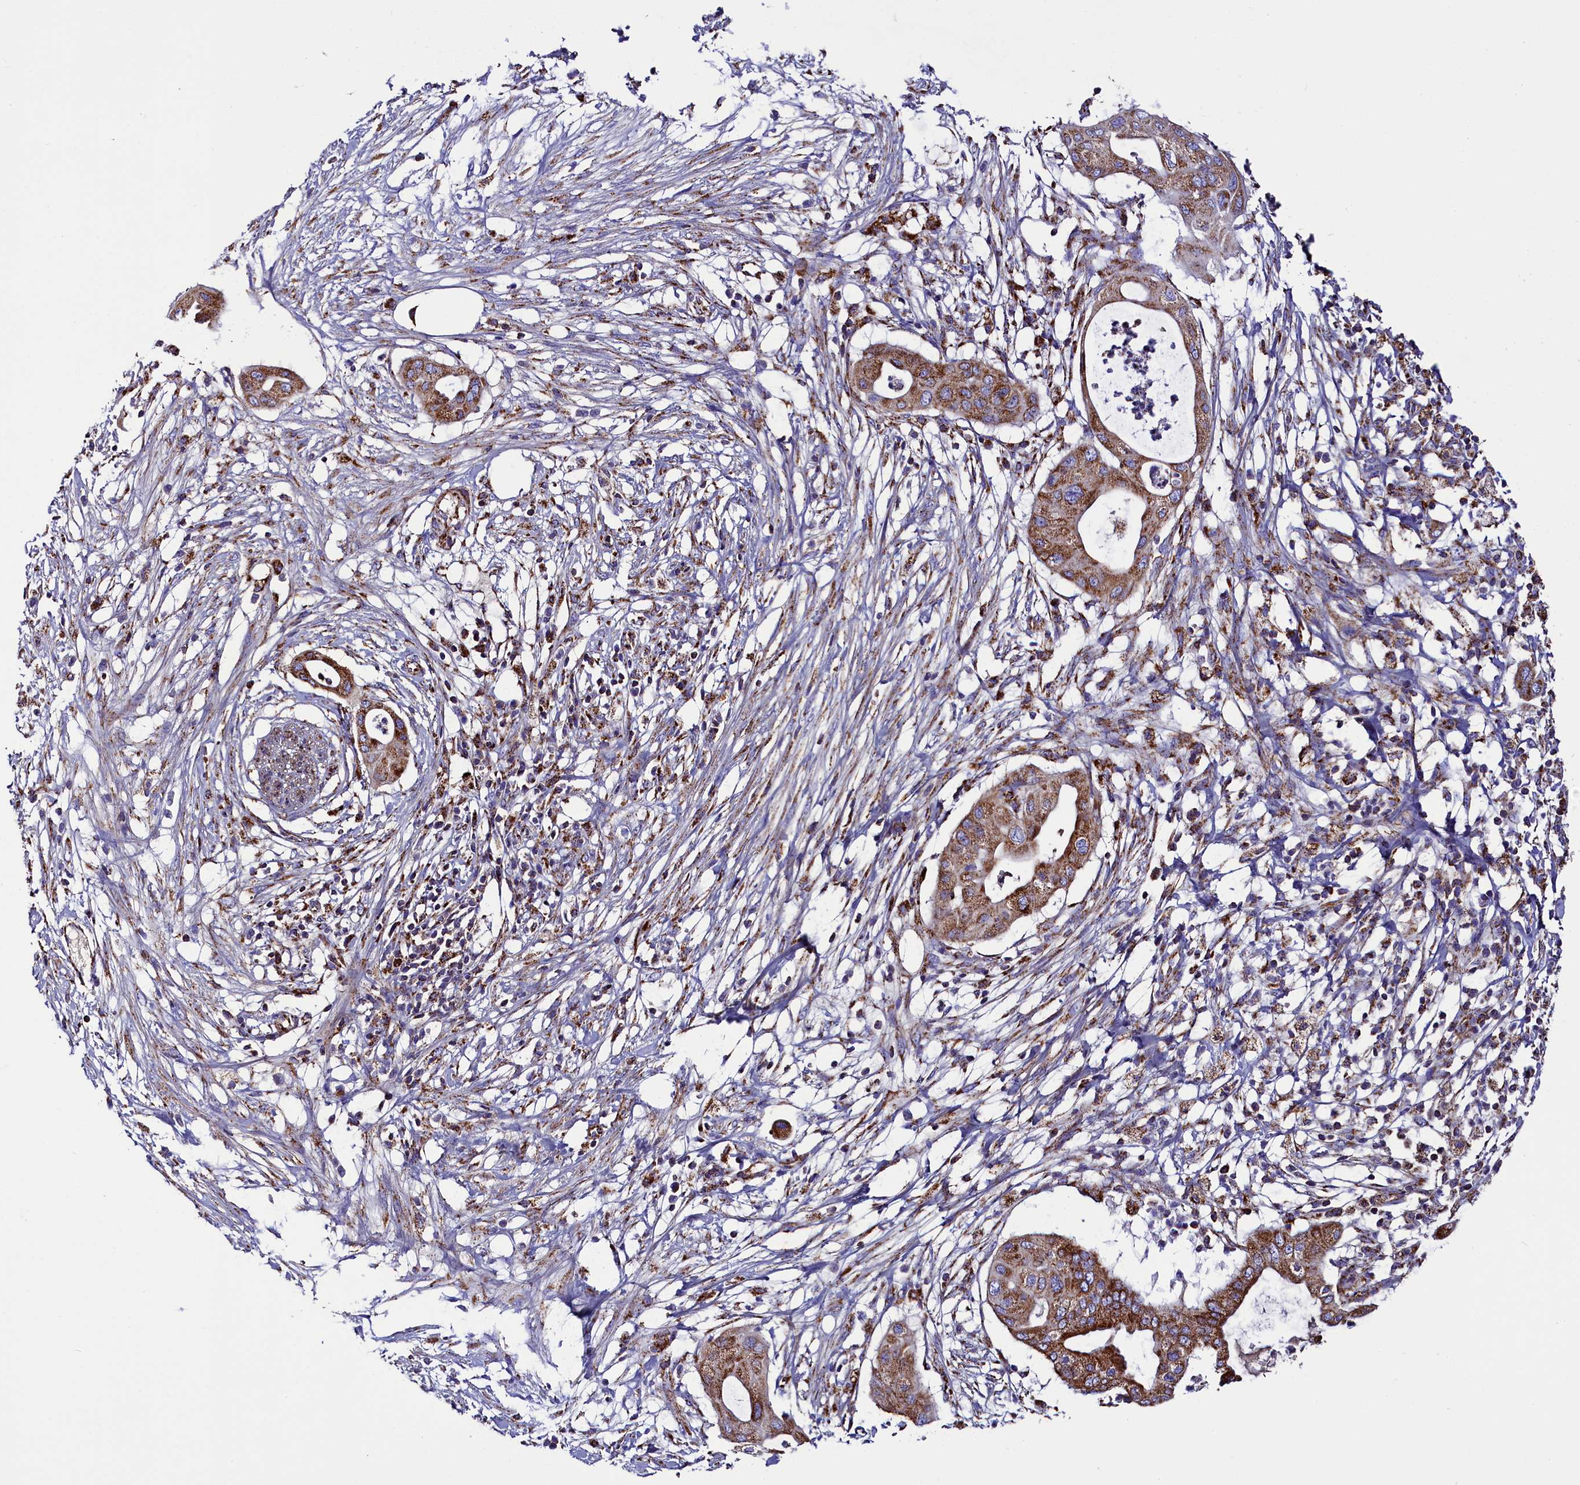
{"staining": {"intensity": "moderate", "quantity": ">75%", "location": "cytoplasmic/membranous"}, "tissue": "pancreatic cancer", "cell_type": "Tumor cells", "image_type": "cancer", "snomed": [{"axis": "morphology", "description": "Adenocarcinoma, NOS"}, {"axis": "topography", "description": "Pancreas"}], "caption": "IHC histopathology image of human pancreatic cancer (adenocarcinoma) stained for a protein (brown), which displays medium levels of moderate cytoplasmic/membranous expression in approximately >75% of tumor cells.", "gene": "SLC39A3", "patient": {"sex": "male", "age": 68}}